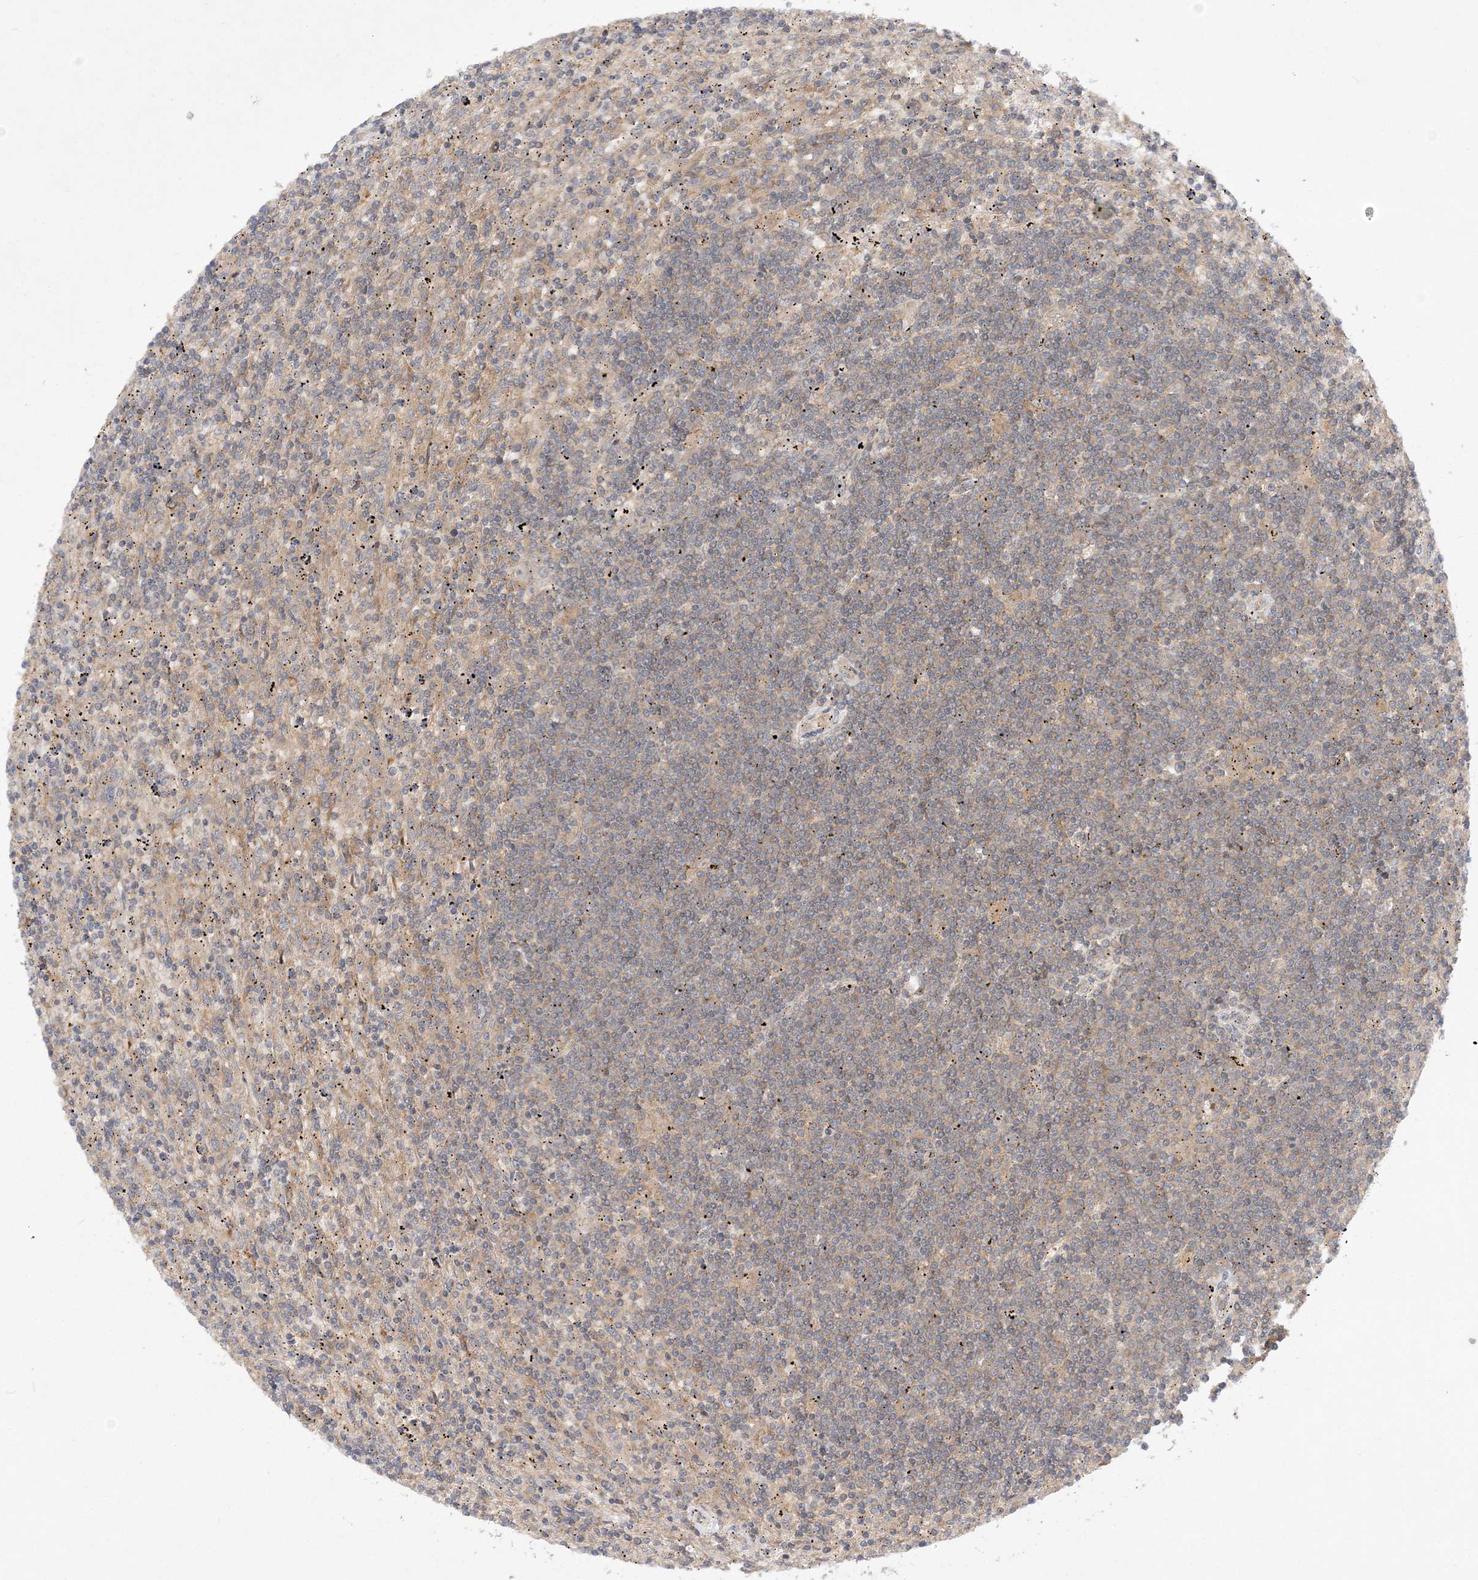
{"staining": {"intensity": "weak", "quantity": "<25%", "location": "cytoplasmic/membranous"}, "tissue": "lymphoma", "cell_type": "Tumor cells", "image_type": "cancer", "snomed": [{"axis": "morphology", "description": "Malignant lymphoma, non-Hodgkin's type, Low grade"}, {"axis": "topography", "description": "Spleen"}], "caption": "Immunohistochemical staining of human lymphoma demonstrates no significant expression in tumor cells.", "gene": "TMEM9B", "patient": {"sex": "male", "age": 76}}